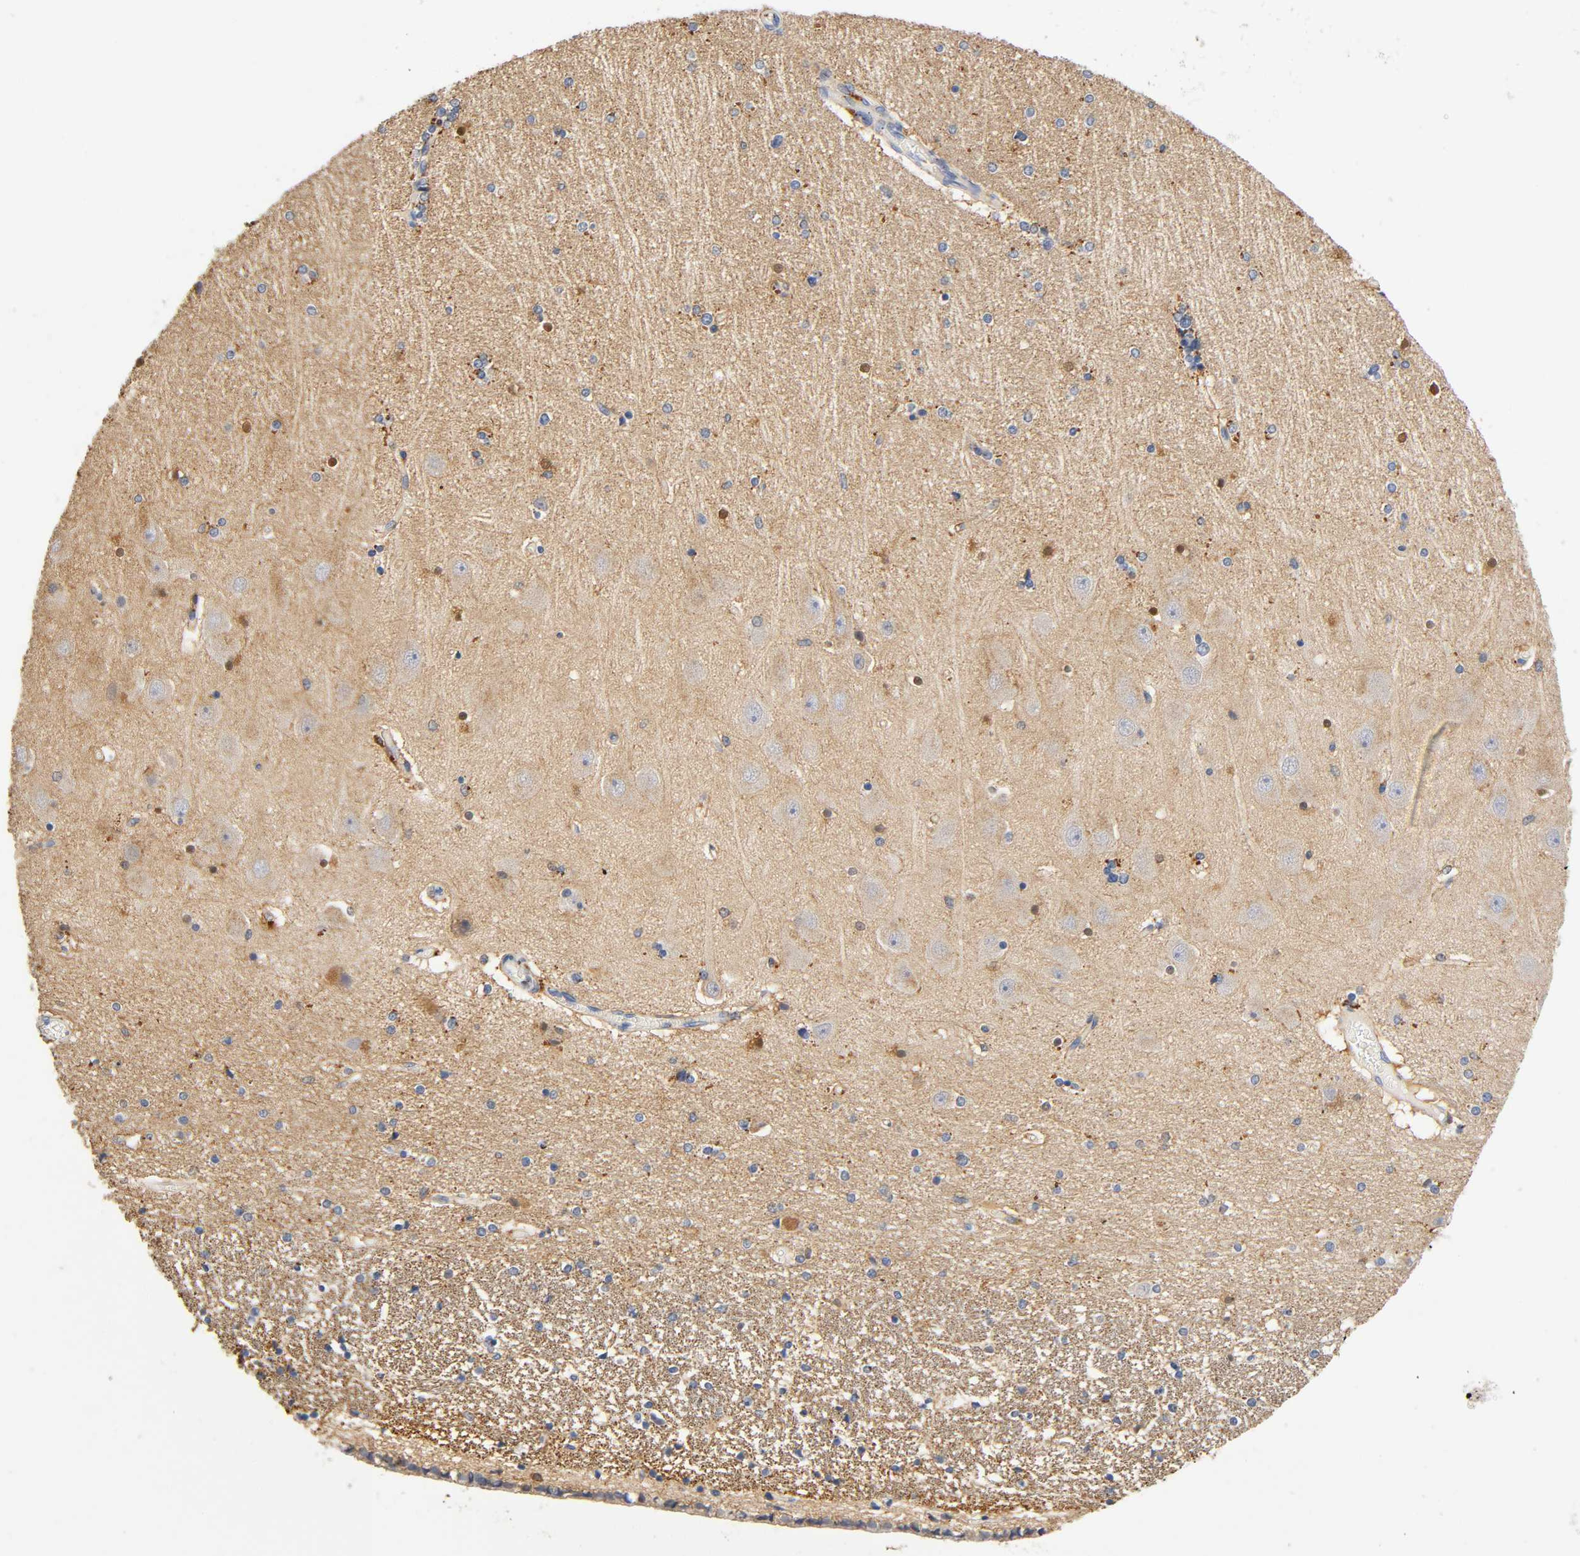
{"staining": {"intensity": "moderate", "quantity": "<25%", "location": "cytoplasmic/membranous"}, "tissue": "hippocampus", "cell_type": "Glial cells", "image_type": "normal", "snomed": [{"axis": "morphology", "description": "Normal tissue, NOS"}, {"axis": "topography", "description": "Hippocampus"}], "caption": "Human hippocampus stained for a protein (brown) demonstrates moderate cytoplasmic/membranous positive positivity in about <25% of glial cells.", "gene": "UCKL1", "patient": {"sex": "female", "age": 54}}